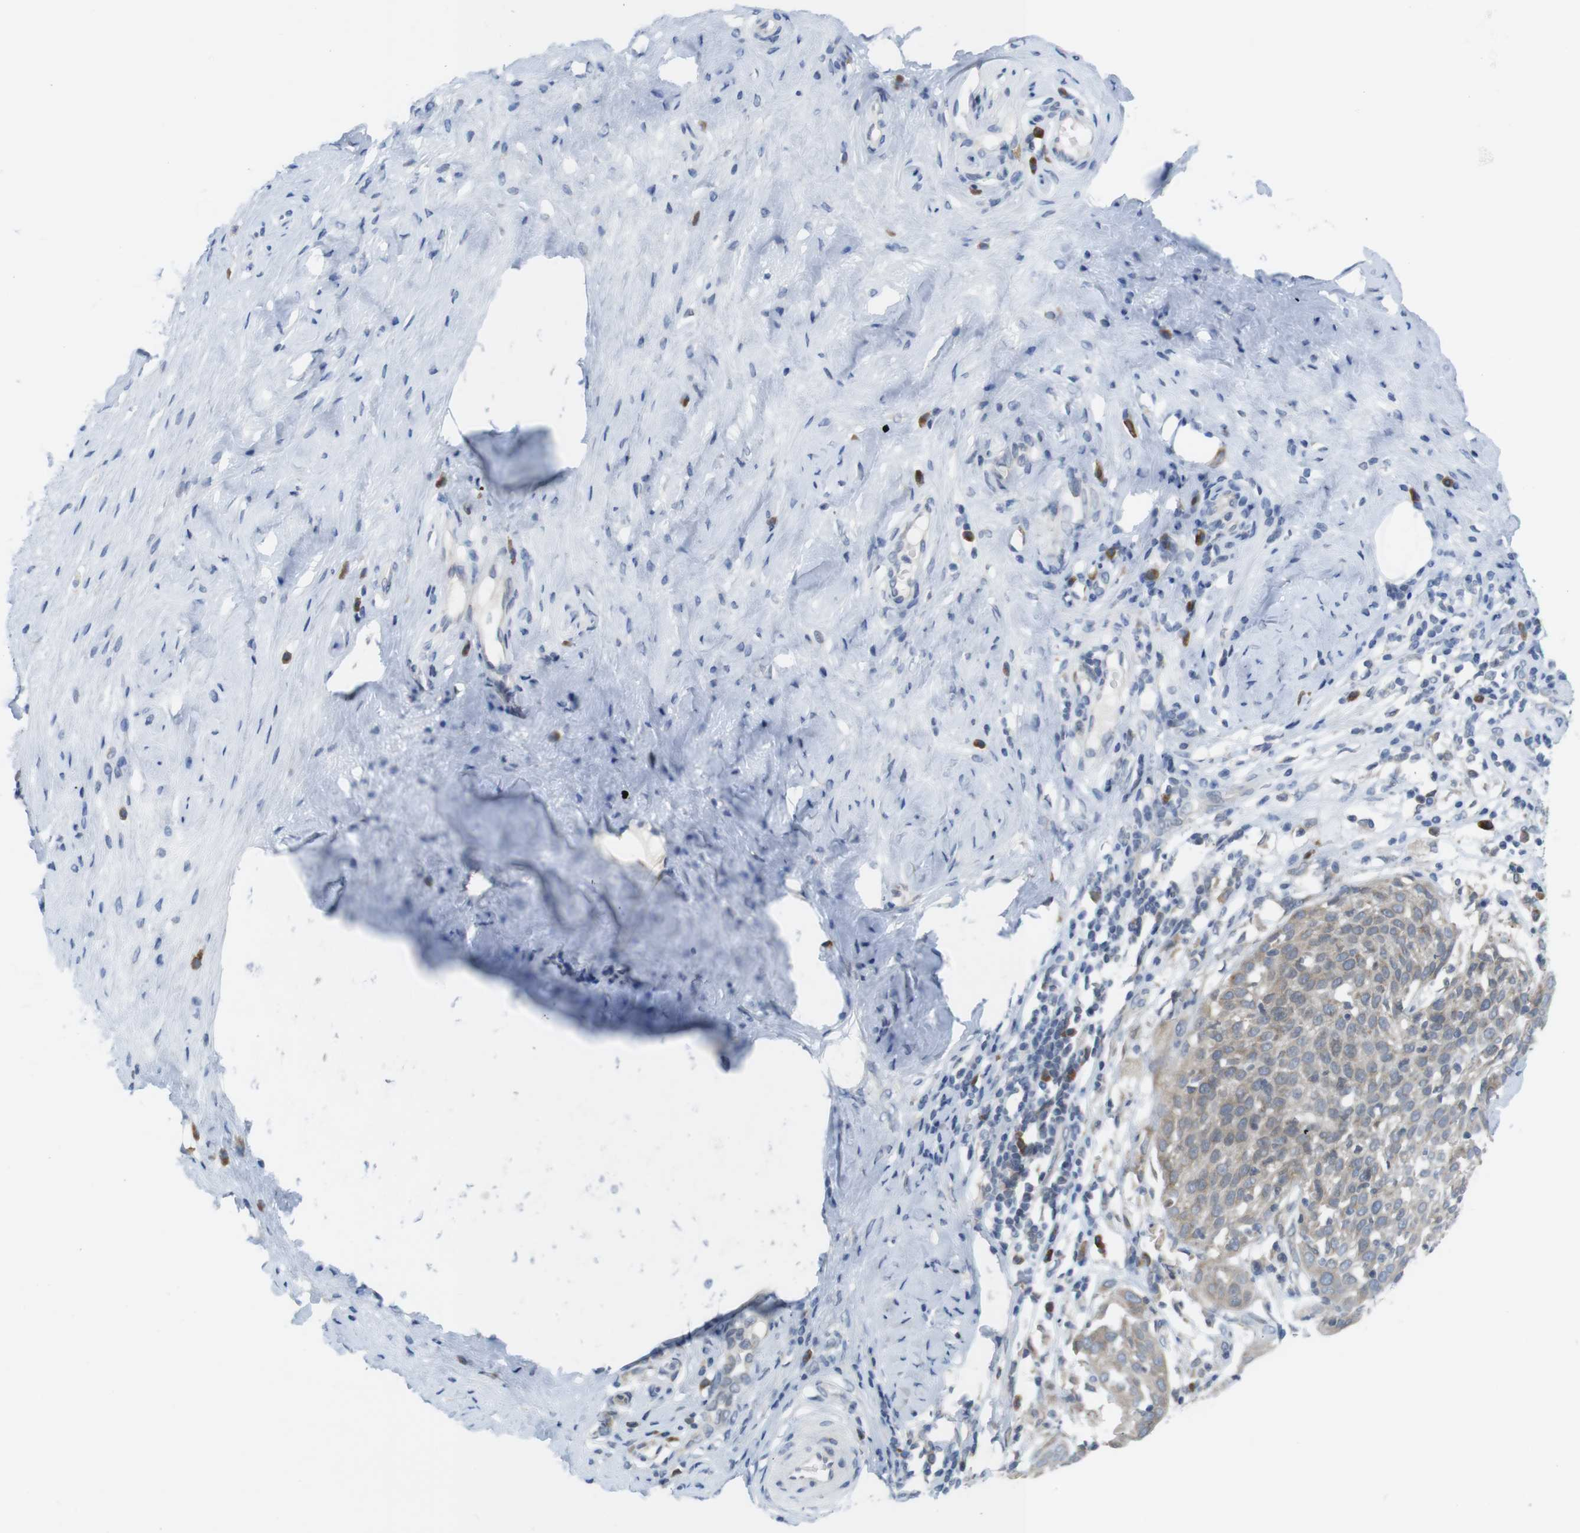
{"staining": {"intensity": "negative", "quantity": "none", "location": "none"}, "tissue": "cervical cancer", "cell_type": "Tumor cells", "image_type": "cancer", "snomed": [{"axis": "morphology", "description": "Squamous cell carcinoma, NOS"}, {"axis": "topography", "description": "Cervix"}], "caption": "Photomicrograph shows no significant protein staining in tumor cells of squamous cell carcinoma (cervical). Nuclei are stained in blue.", "gene": "ERGIC3", "patient": {"sex": "female", "age": 51}}